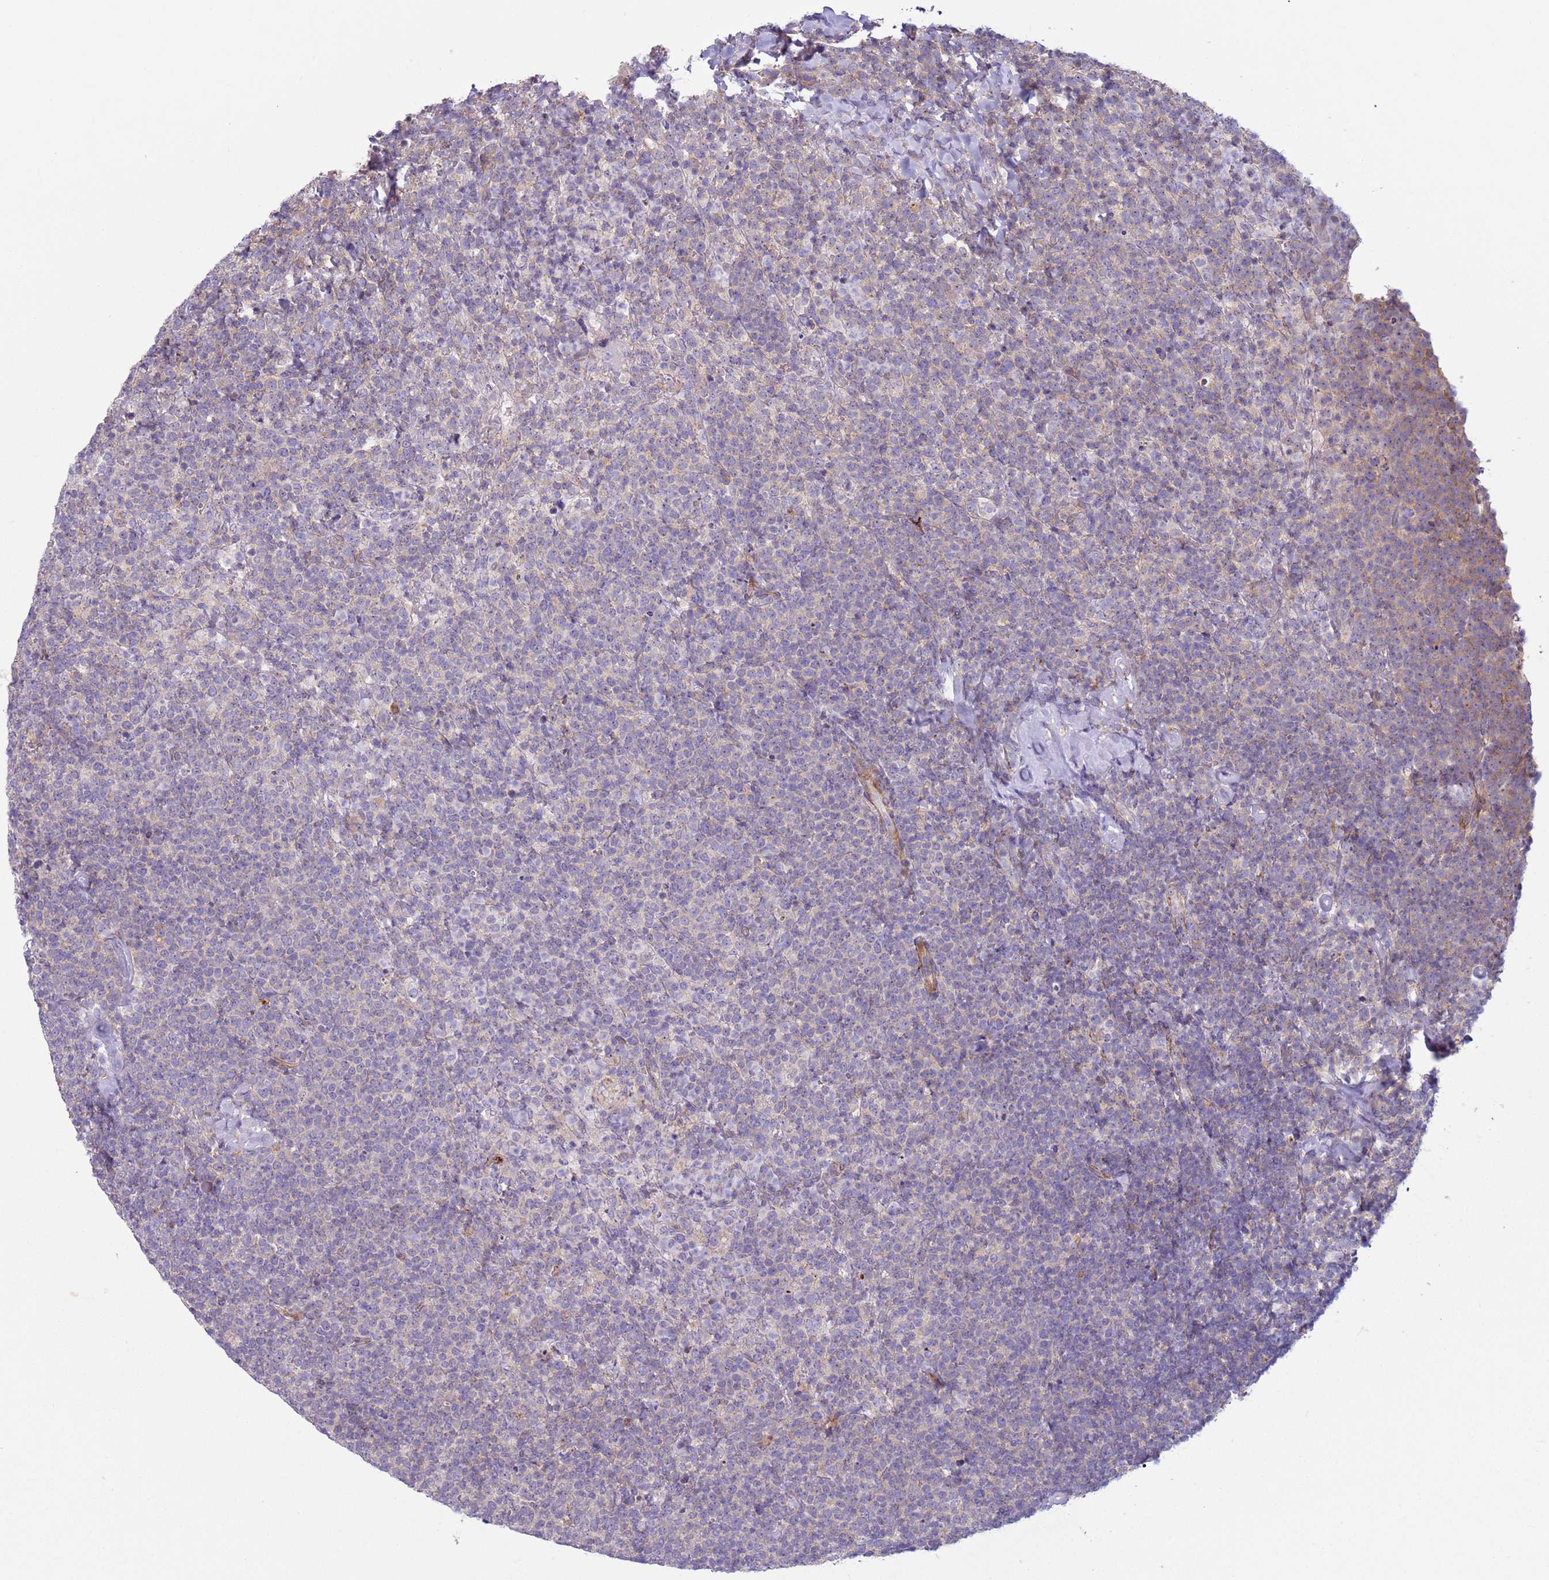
{"staining": {"intensity": "negative", "quantity": "none", "location": "none"}, "tissue": "lymphoma", "cell_type": "Tumor cells", "image_type": "cancer", "snomed": [{"axis": "morphology", "description": "Malignant lymphoma, non-Hodgkin's type, High grade"}, {"axis": "topography", "description": "Lymph node"}], "caption": "Protein analysis of lymphoma displays no significant expression in tumor cells. Nuclei are stained in blue.", "gene": "HEATR1", "patient": {"sex": "male", "age": 61}}